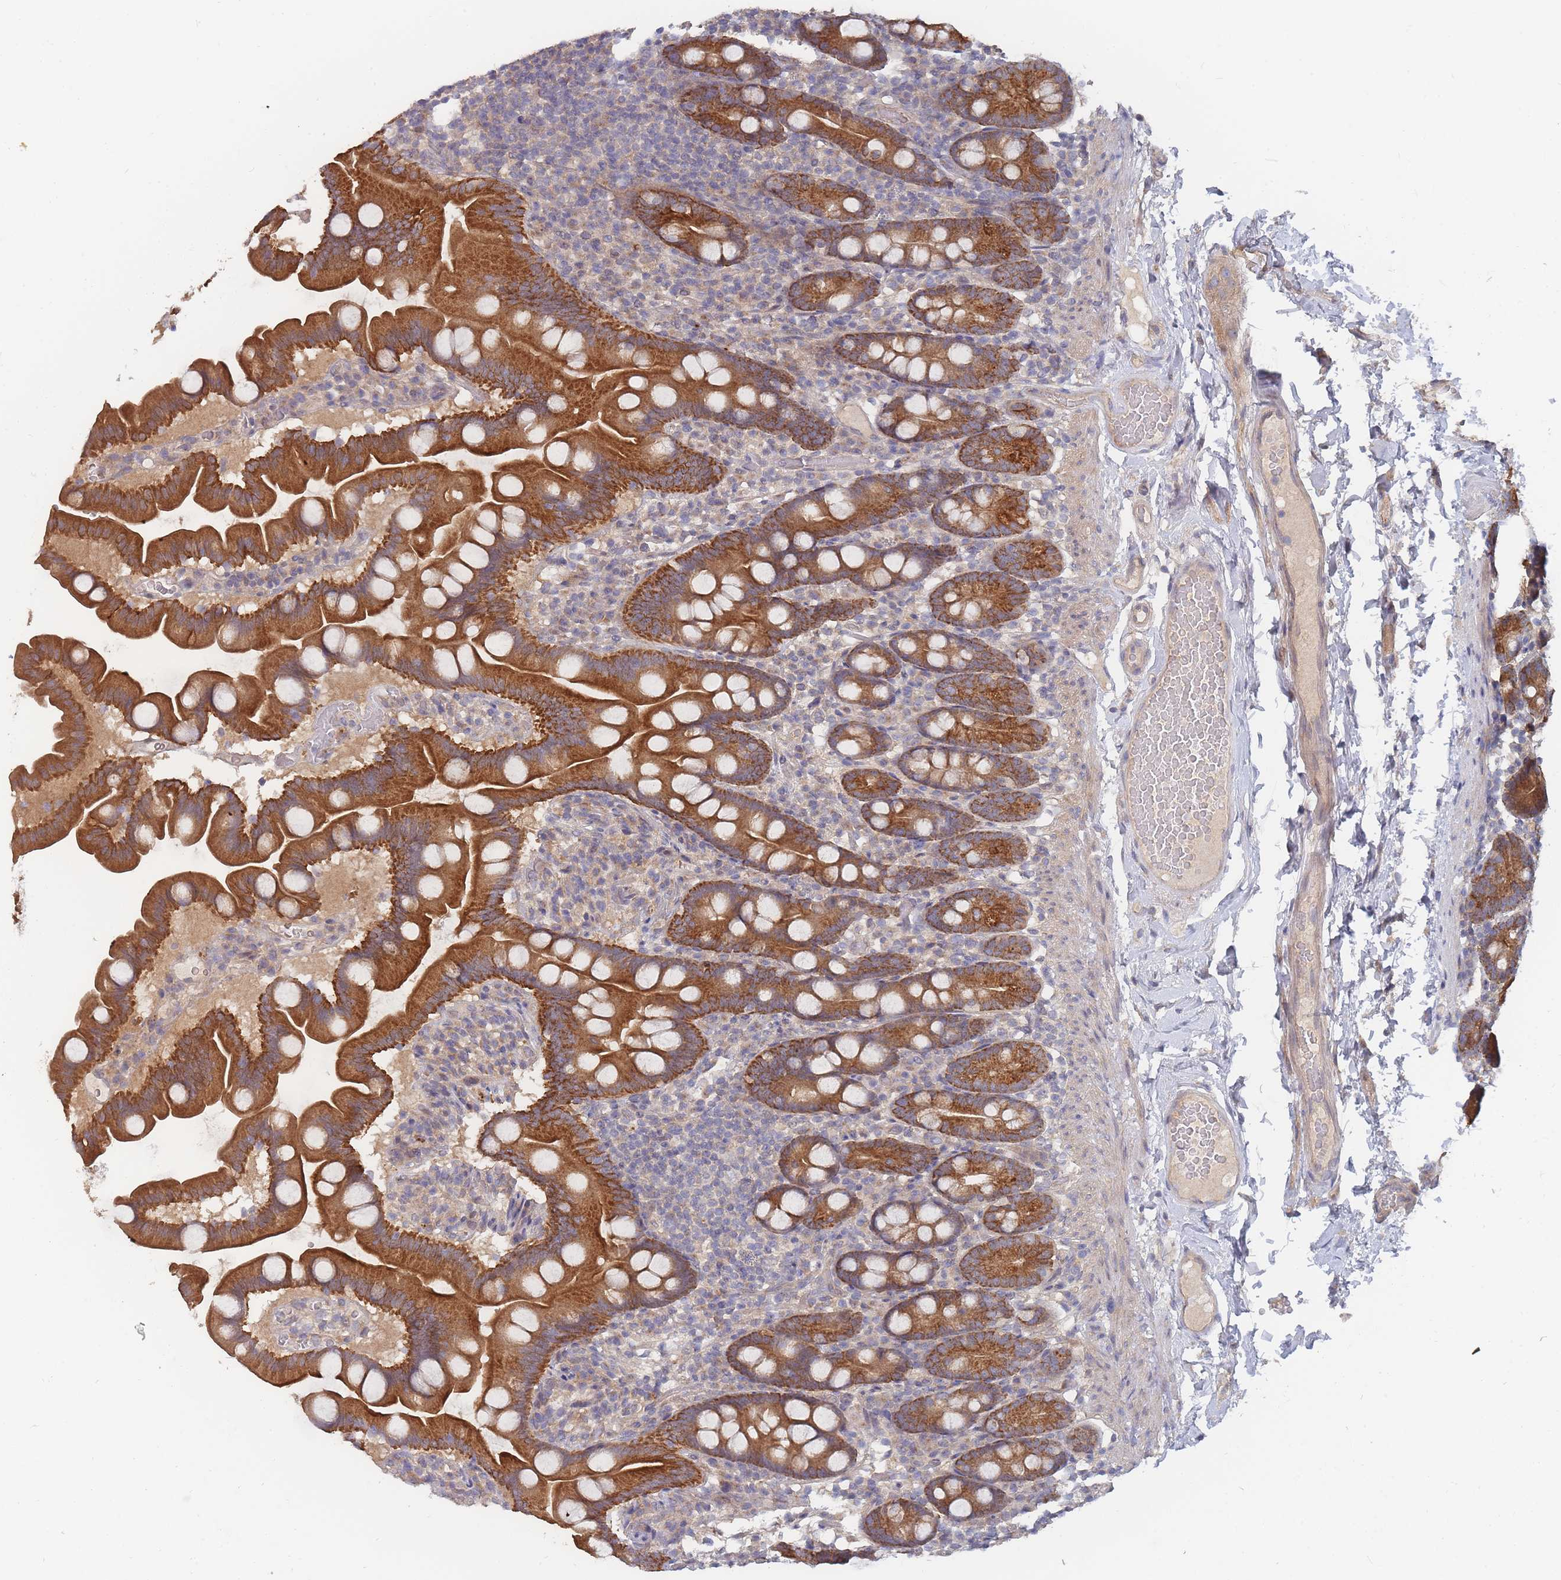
{"staining": {"intensity": "strong", "quantity": ">75%", "location": "cytoplasmic/membranous"}, "tissue": "small intestine", "cell_type": "Glandular cells", "image_type": "normal", "snomed": [{"axis": "morphology", "description": "Normal tissue, NOS"}, {"axis": "topography", "description": "Small intestine"}], "caption": "IHC image of normal human small intestine stained for a protein (brown), which shows high levels of strong cytoplasmic/membranous expression in about >75% of glandular cells.", "gene": "SLC35F5", "patient": {"sex": "female", "age": 68}}